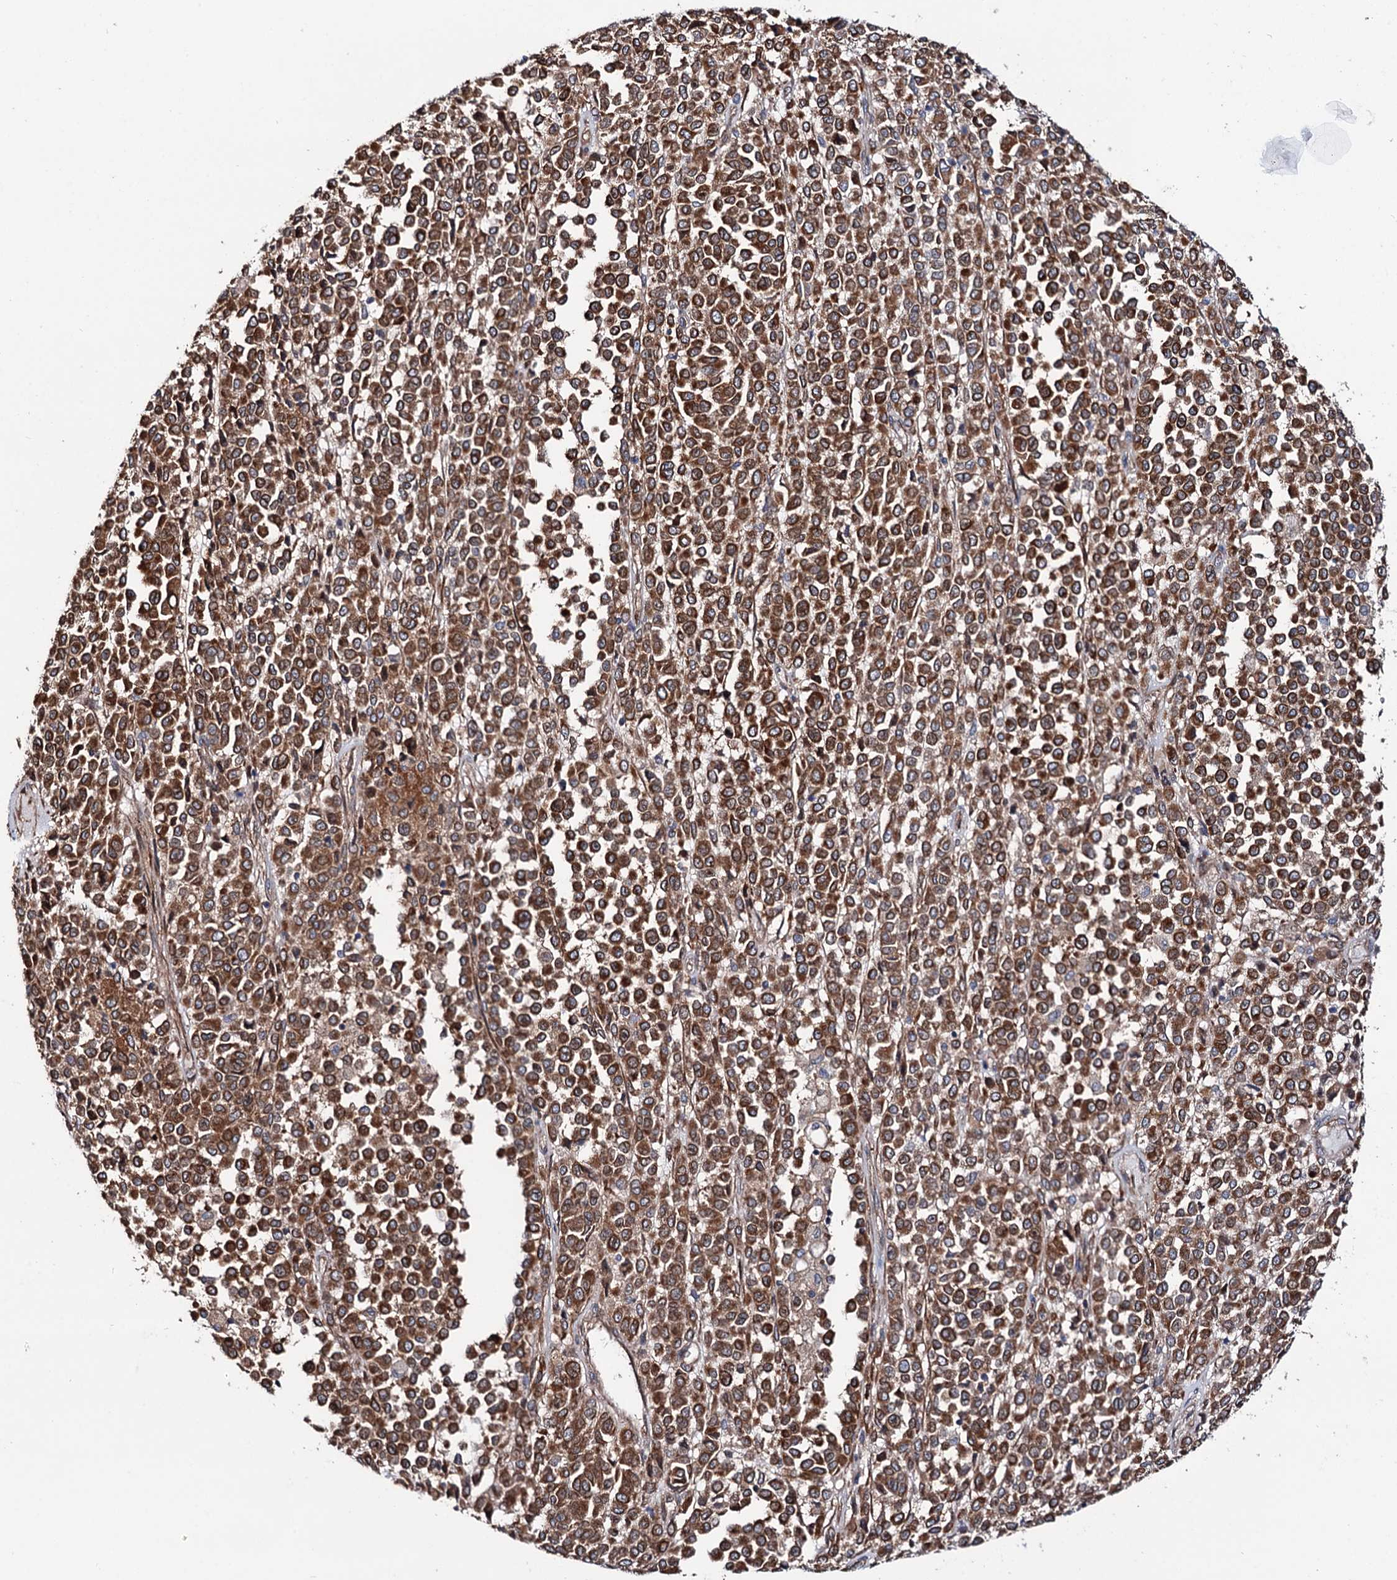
{"staining": {"intensity": "strong", "quantity": ">75%", "location": "cytoplasmic/membranous"}, "tissue": "melanoma", "cell_type": "Tumor cells", "image_type": "cancer", "snomed": [{"axis": "morphology", "description": "Malignant melanoma, Metastatic site"}, {"axis": "topography", "description": "Pancreas"}], "caption": "IHC micrograph of human malignant melanoma (metastatic site) stained for a protein (brown), which exhibits high levels of strong cytoplasmic/membranous staining in about >75% of tumor cells.", "gene": "PTDSS2", "patient": {"sex": "female", "age": 30}}